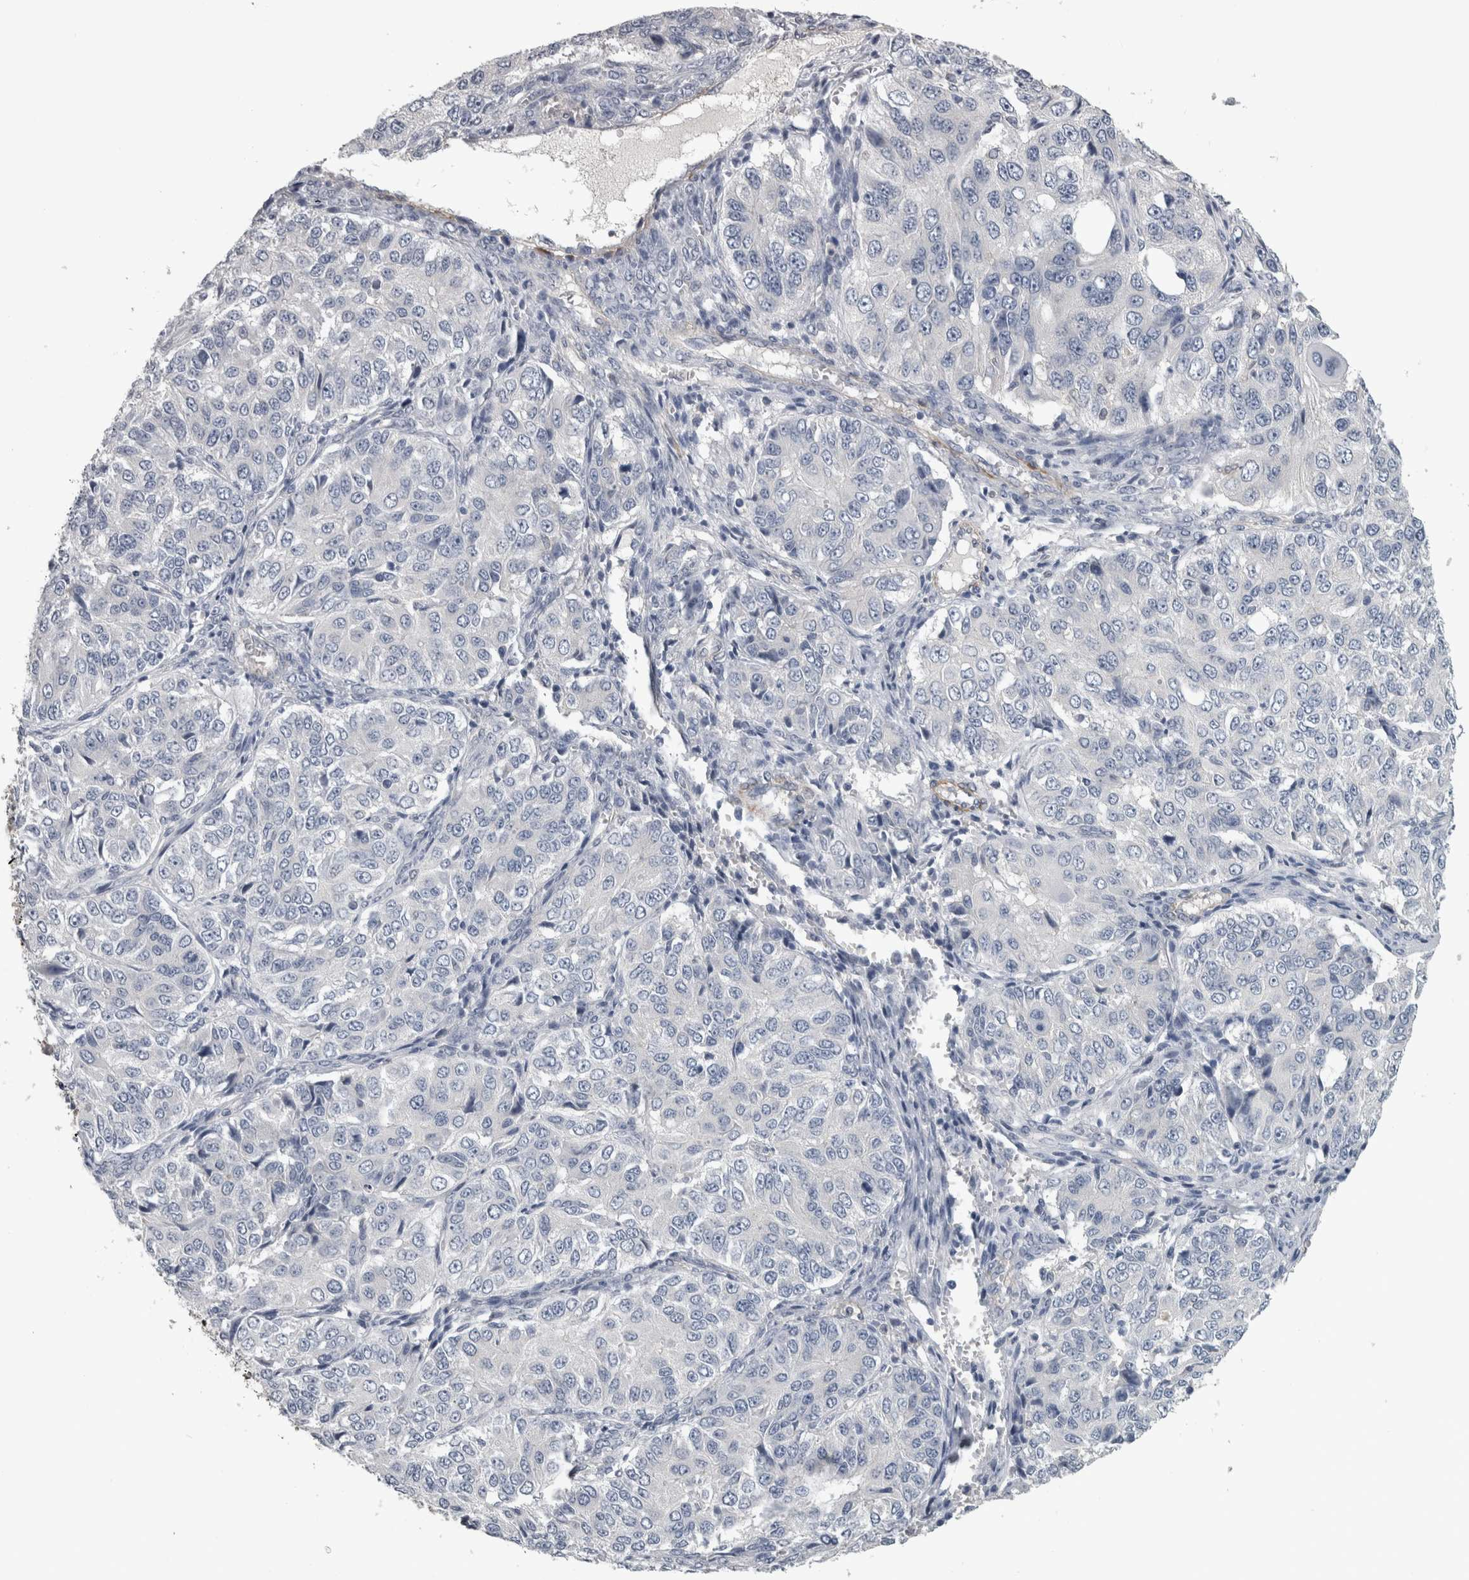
{"staining": {"intensity": "negative", "quantity": "none", "location": "none"}, "tissue": "ovarian cancer", "cell_type": "Tumor cells", "image_type": "cancer", "snomed": [{"axis": "morphology", "description": "Carcinoma, endometroid"}, {"axis": "topography", "description": "Ovary"}], "caption": "An IHC histopathology image of endometroid carcinoma (ovarian) is shown. There is no staining in tumor cells of endometroid carcinoma (ovarian).", "gene": "NAPRT", "patient": {"sex": "female", "age": 51}}